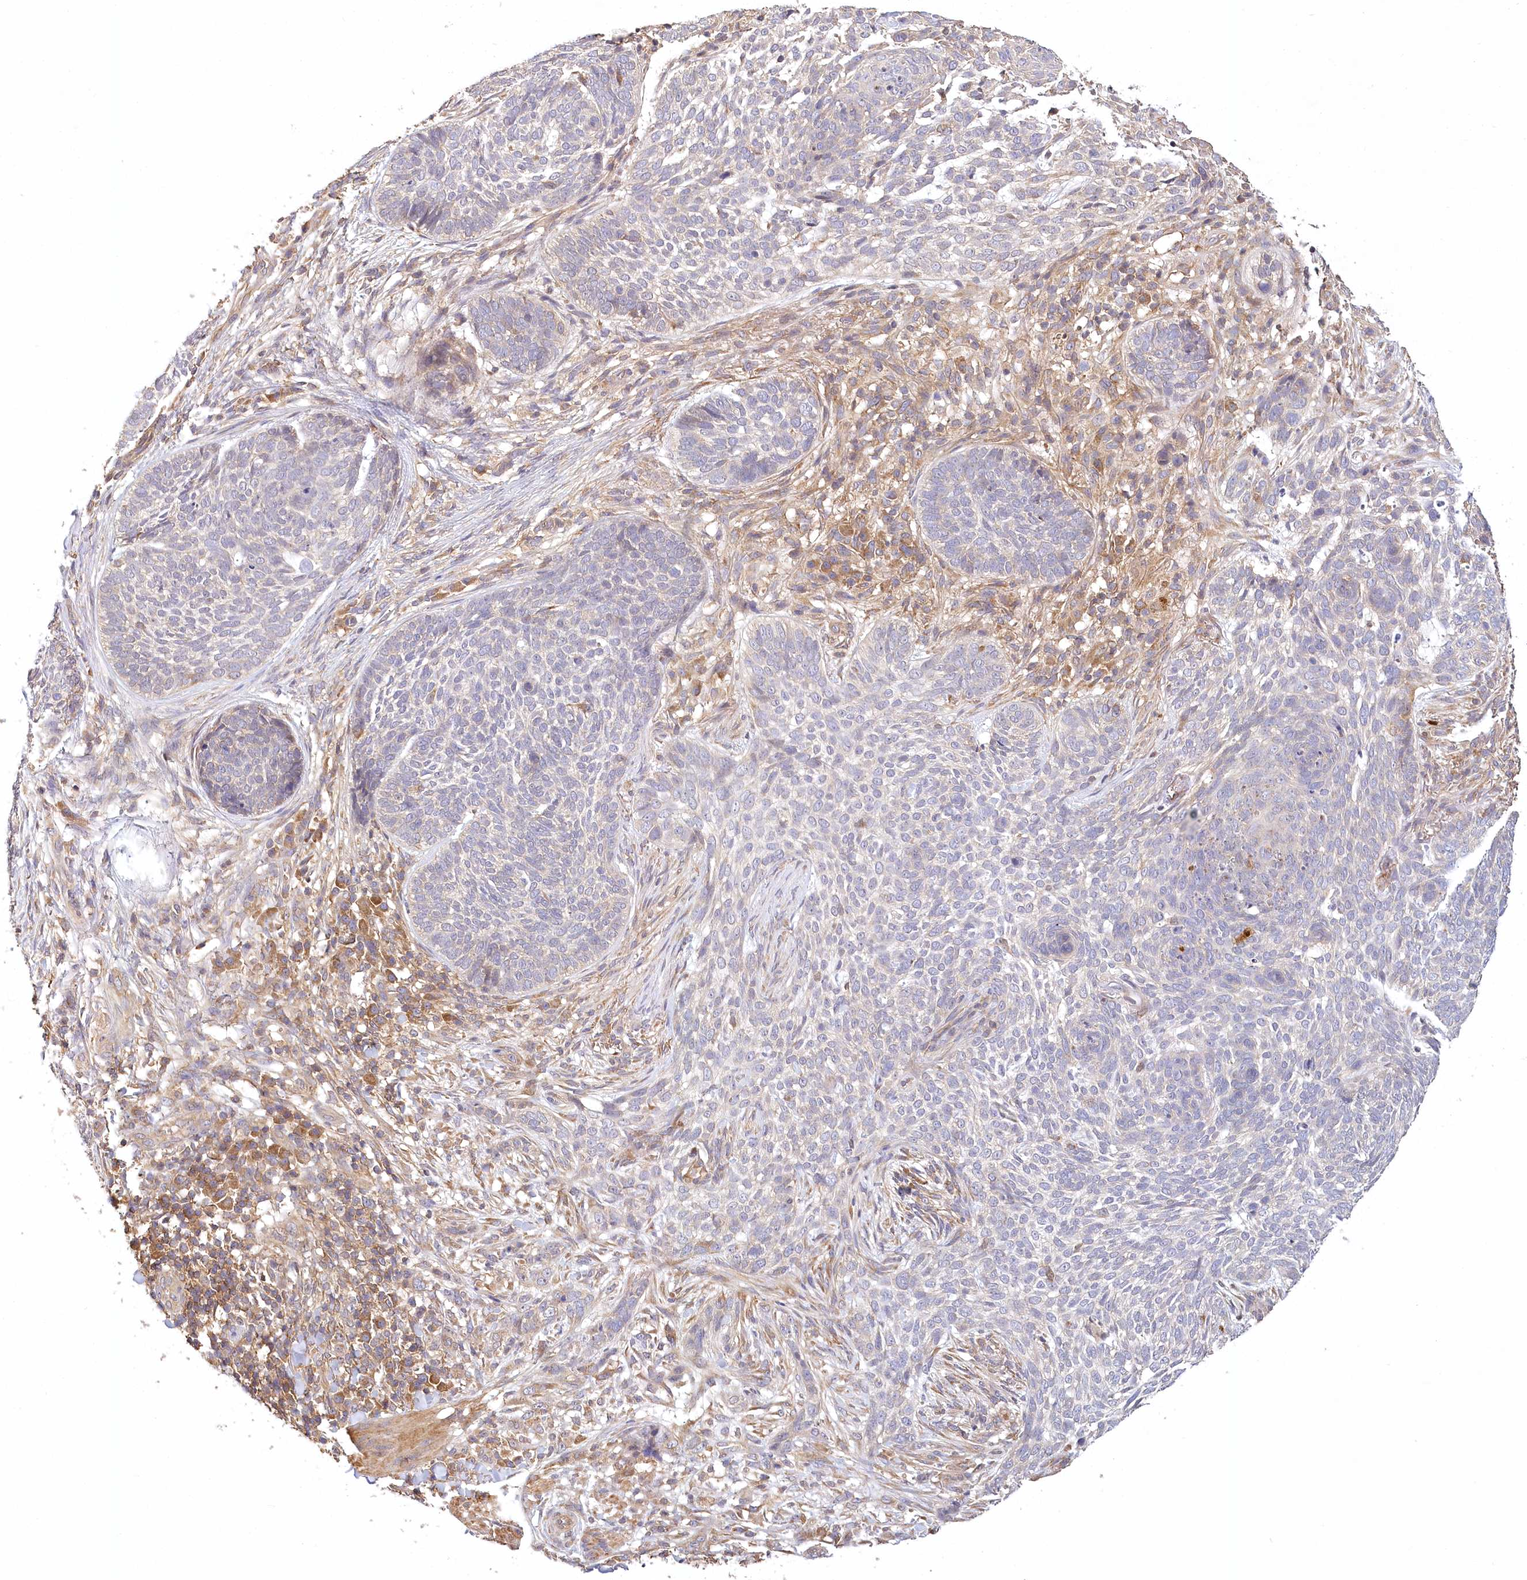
{"staining": {"intensity": "negative", "quantity": "none", "location": "none"}, "tissue": "skin cancer", "cell_type": "Tumor cells", "image_type": "cancer", "snomed": [{"axis": "morphology", "description": "Basal cell carcinoma"}, {"axis": "topography", "description": "Skin"}], "caption": "There is no significant staining in tumor cells of skin basal cell carcinoma. (DAB (3,3'-diaminobenzidine) immunohistochemistry (IHC), high magnification).", "gene": "LSS", "patient": {"sex": "female", "age": 64}}